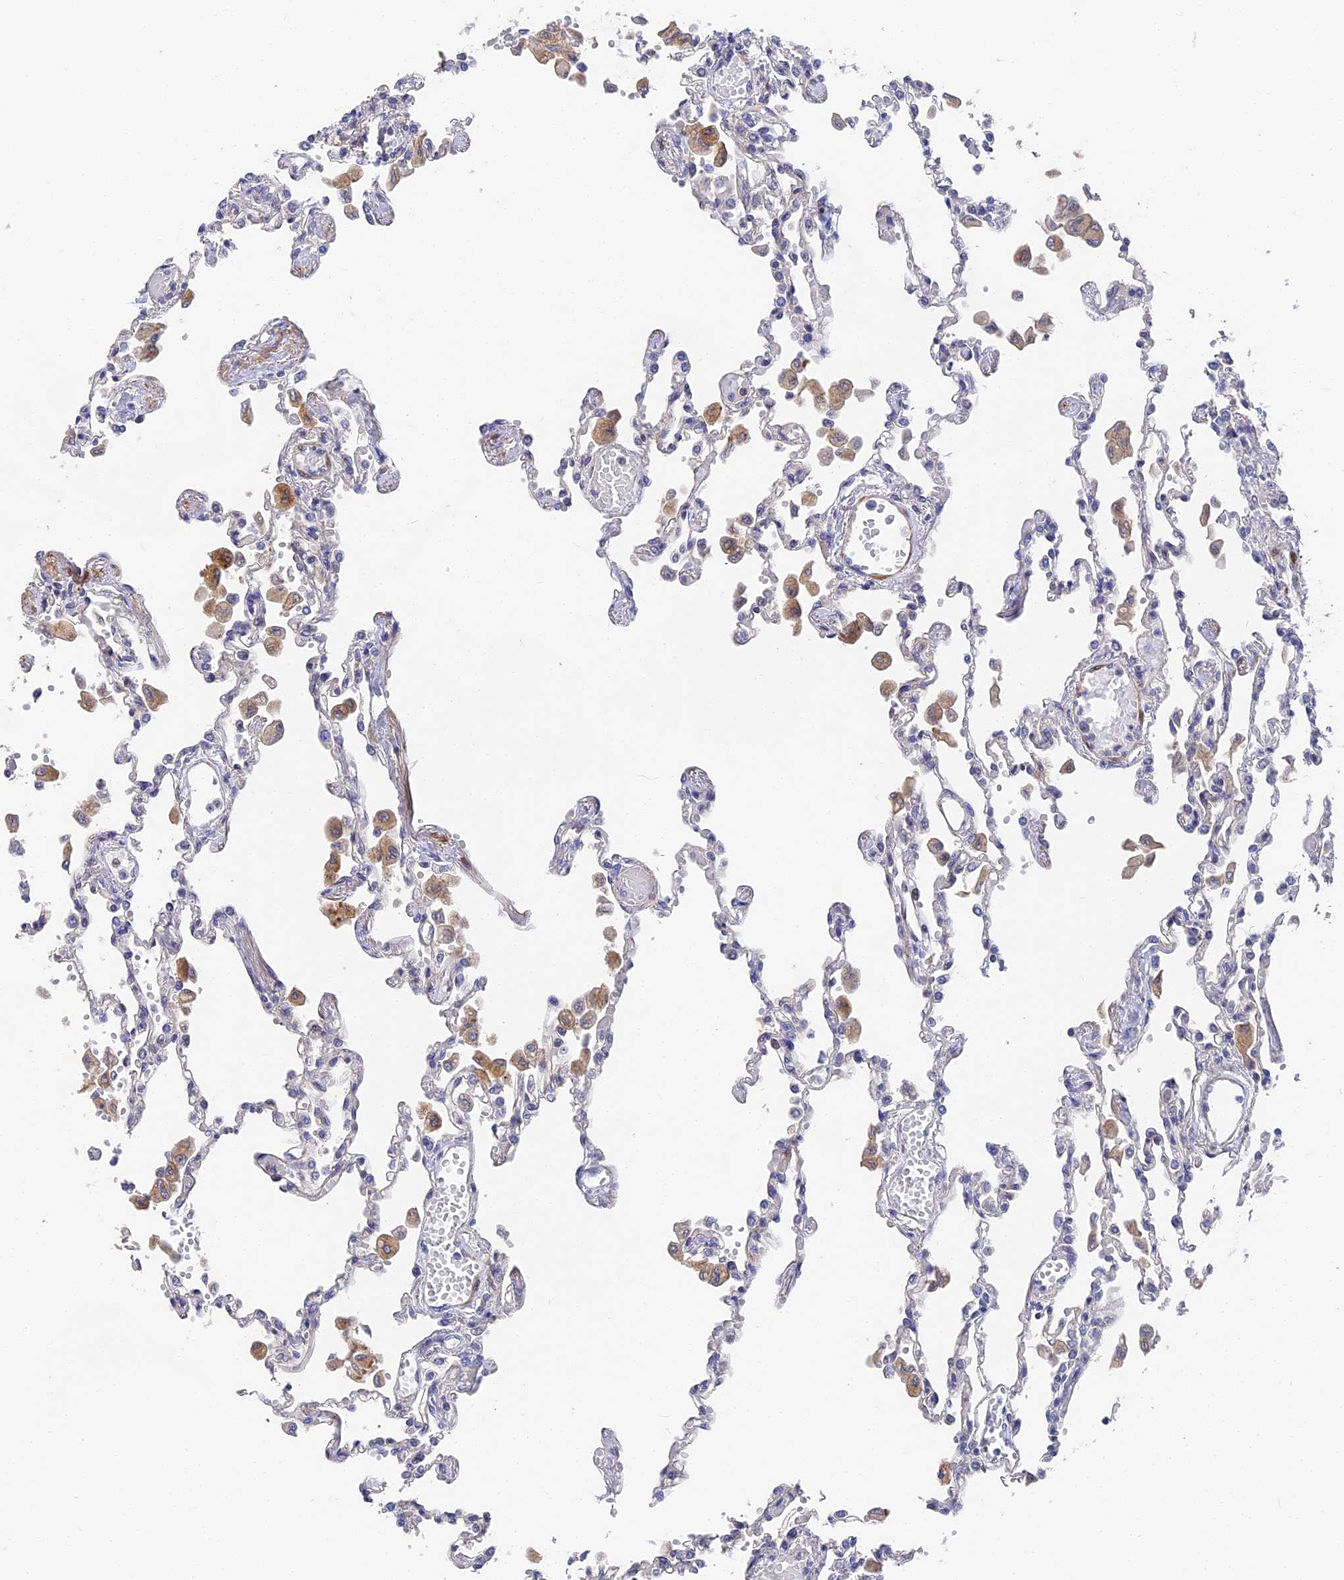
{"staining": {"intensity": "negative", "quantity": "none", "location": "none"}, "tissue": "lung", "cell_type": "Alveolar cells", "image_type": "normal", "snomed": [{"axis": "morphology", "description": "Normal tissue, NOS"}, {"axis": "topography", "description": "Bronchus"}, {"axis": "topography", "description": "Lung"}], "caption": "Human lung stained for a protein using immunohistochemistry exhibits no staining in alveolar cells.", "gene": "CCDC113", "patient": {"sex": "female", "age": 49}}